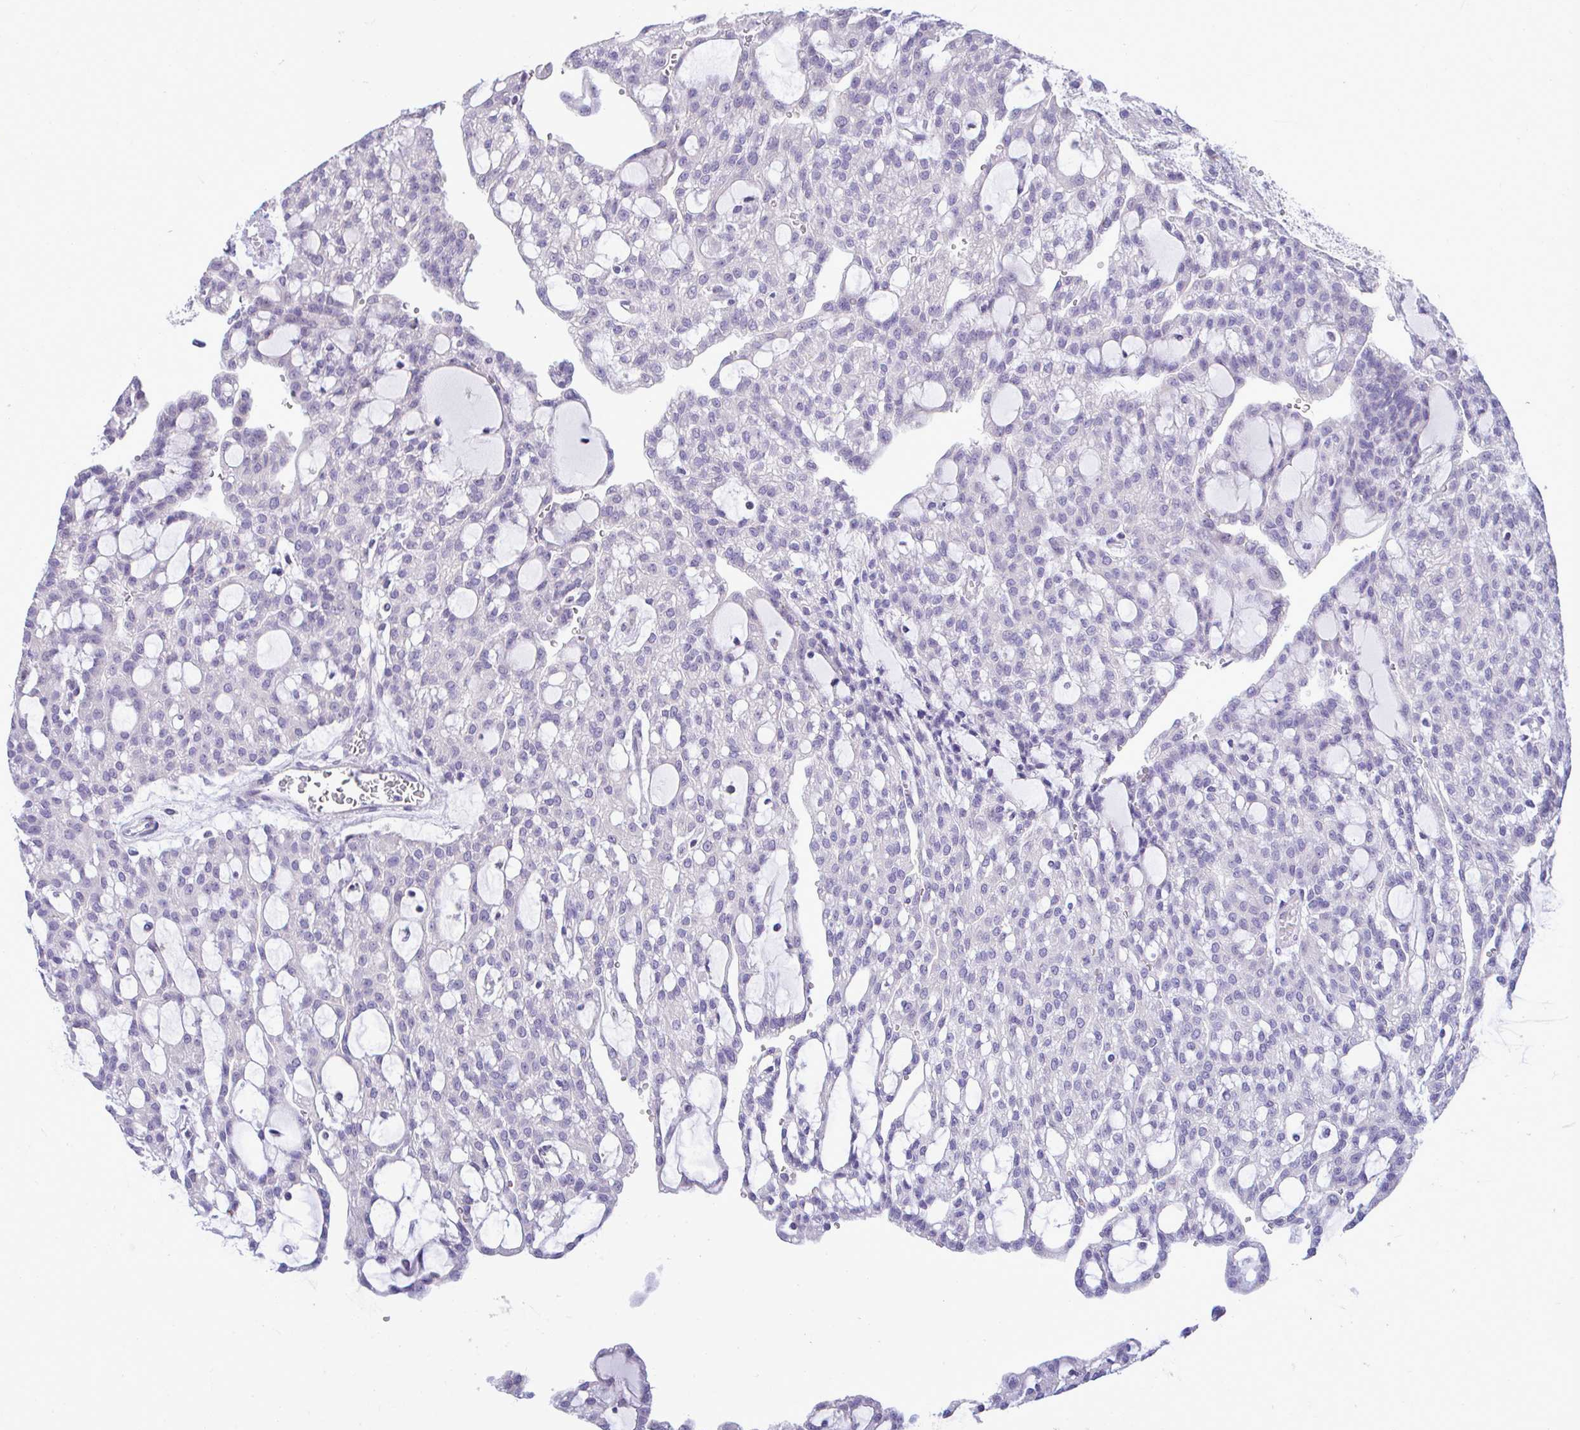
{"staining": {"intensity": "negative", "quantity": "none", "location": "none"}, "tissue": "renal cancer", "cell_type": "Tumor cells", "image_type": "cancer", "snomed": [{"axis": "morphology", "description": "Adenocarcinoma, NOS"}, {"axis": "topography", "description": "Kidney"}], "caption": "Human renal cancer (adenocarcinoma) stained for a protein using immunohistochemistry (IHC) displays no positivity in tumor cells.", "gene": "PIGK", "patient": {"sex": "male", "age": 63}}